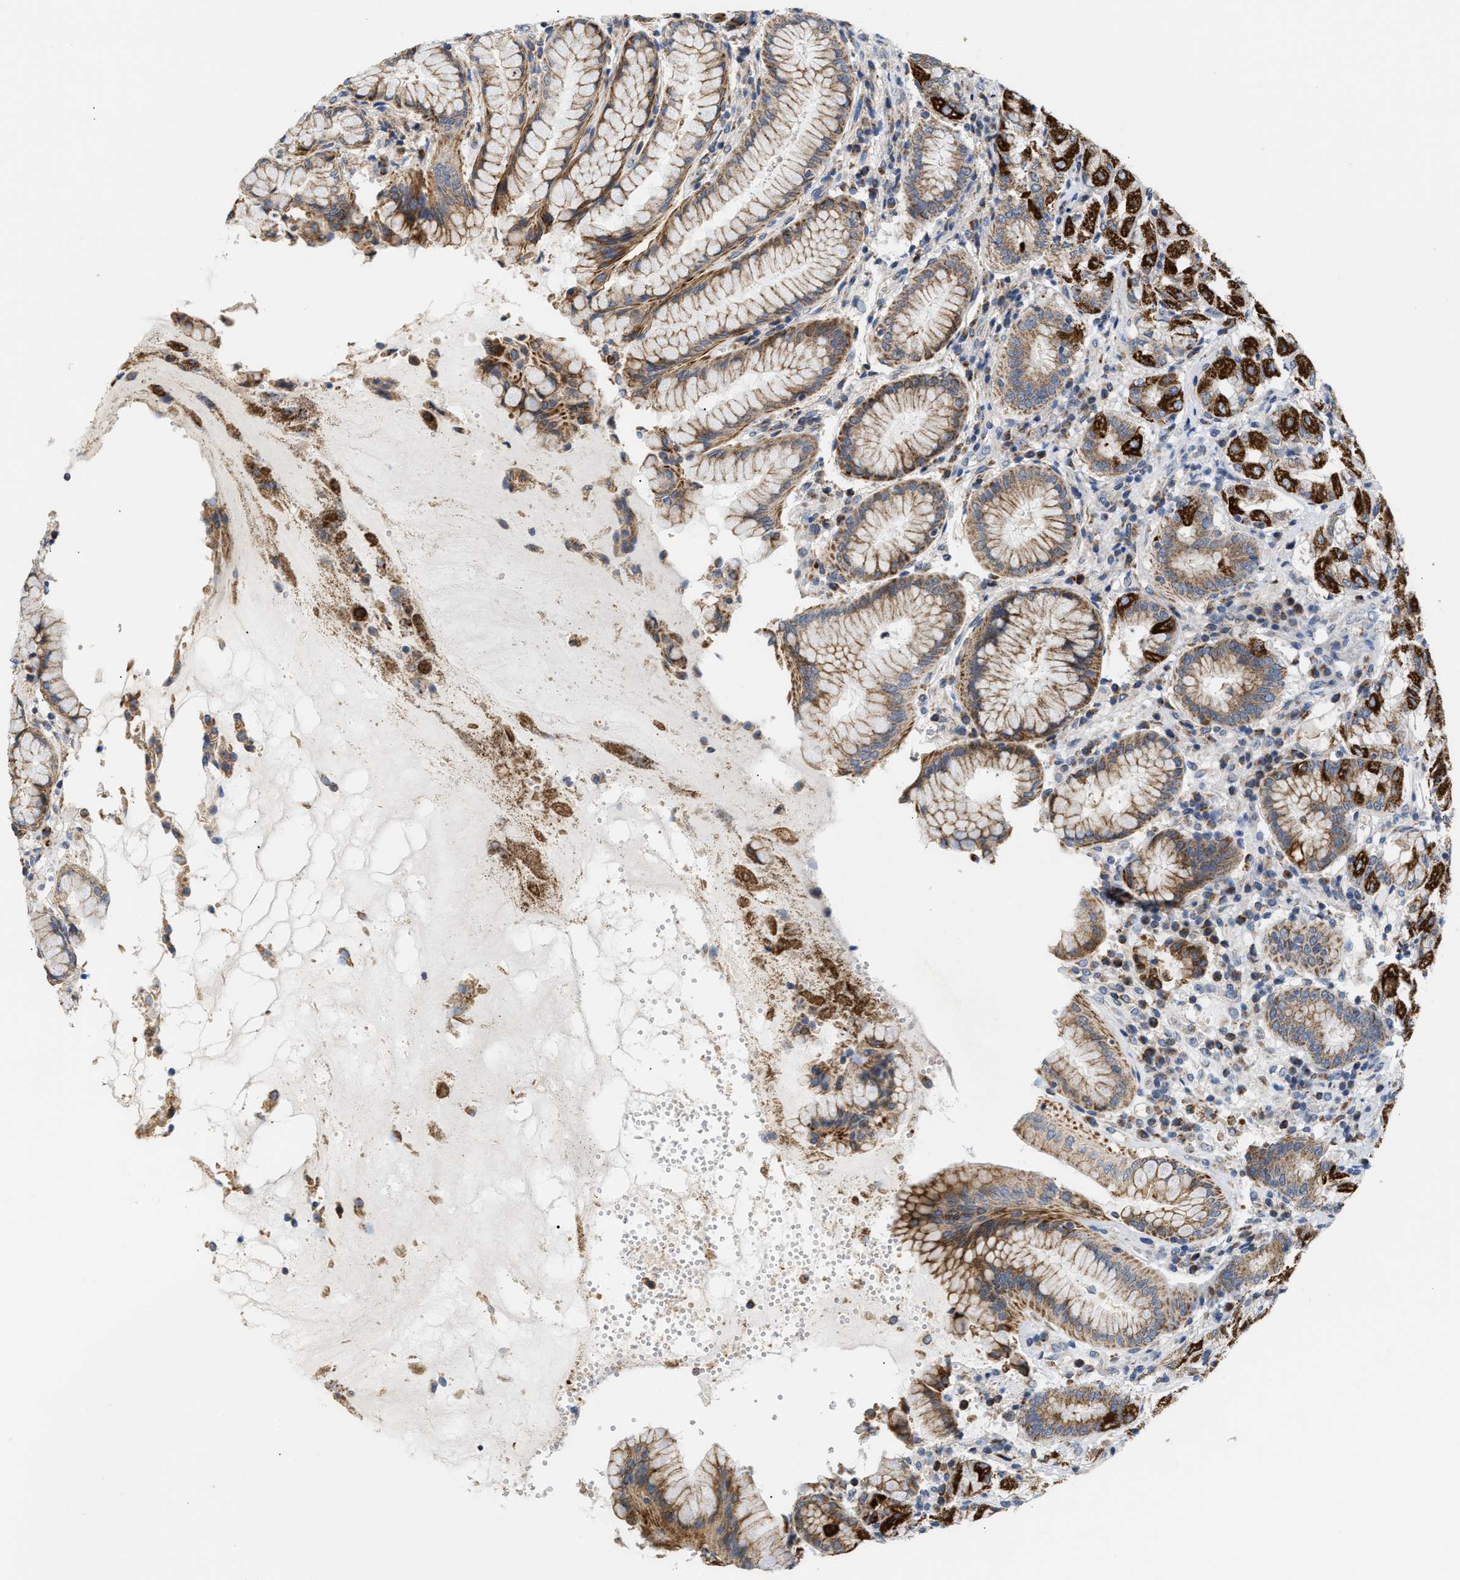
{"staining": {"intensity": "strong", "quantity": ">75%", "location": "cytoplasmic/membranous"}, "tissue": "stomach", "cell_type": "Glandular cells", "image_type": "normal", "snomed": [{"axis": "morphology", "description": "Normal tissue, NOS"}, {"axis": "topography", "description": "Stomach"}, {"axis": "topography", "description": "Stomach, lower"}], "caption": "Brown immunohistochemical staining in normal human stomach displays strong cytoplasmic/membranous expression in approximately >75% of glandular cells. Using DAB (brown) and hematoxylin (blue) stains, captured at high magnification using brightfield microscopy.", "gene": "TMEM168", "patient": {"sex": "female", "age": 56}}